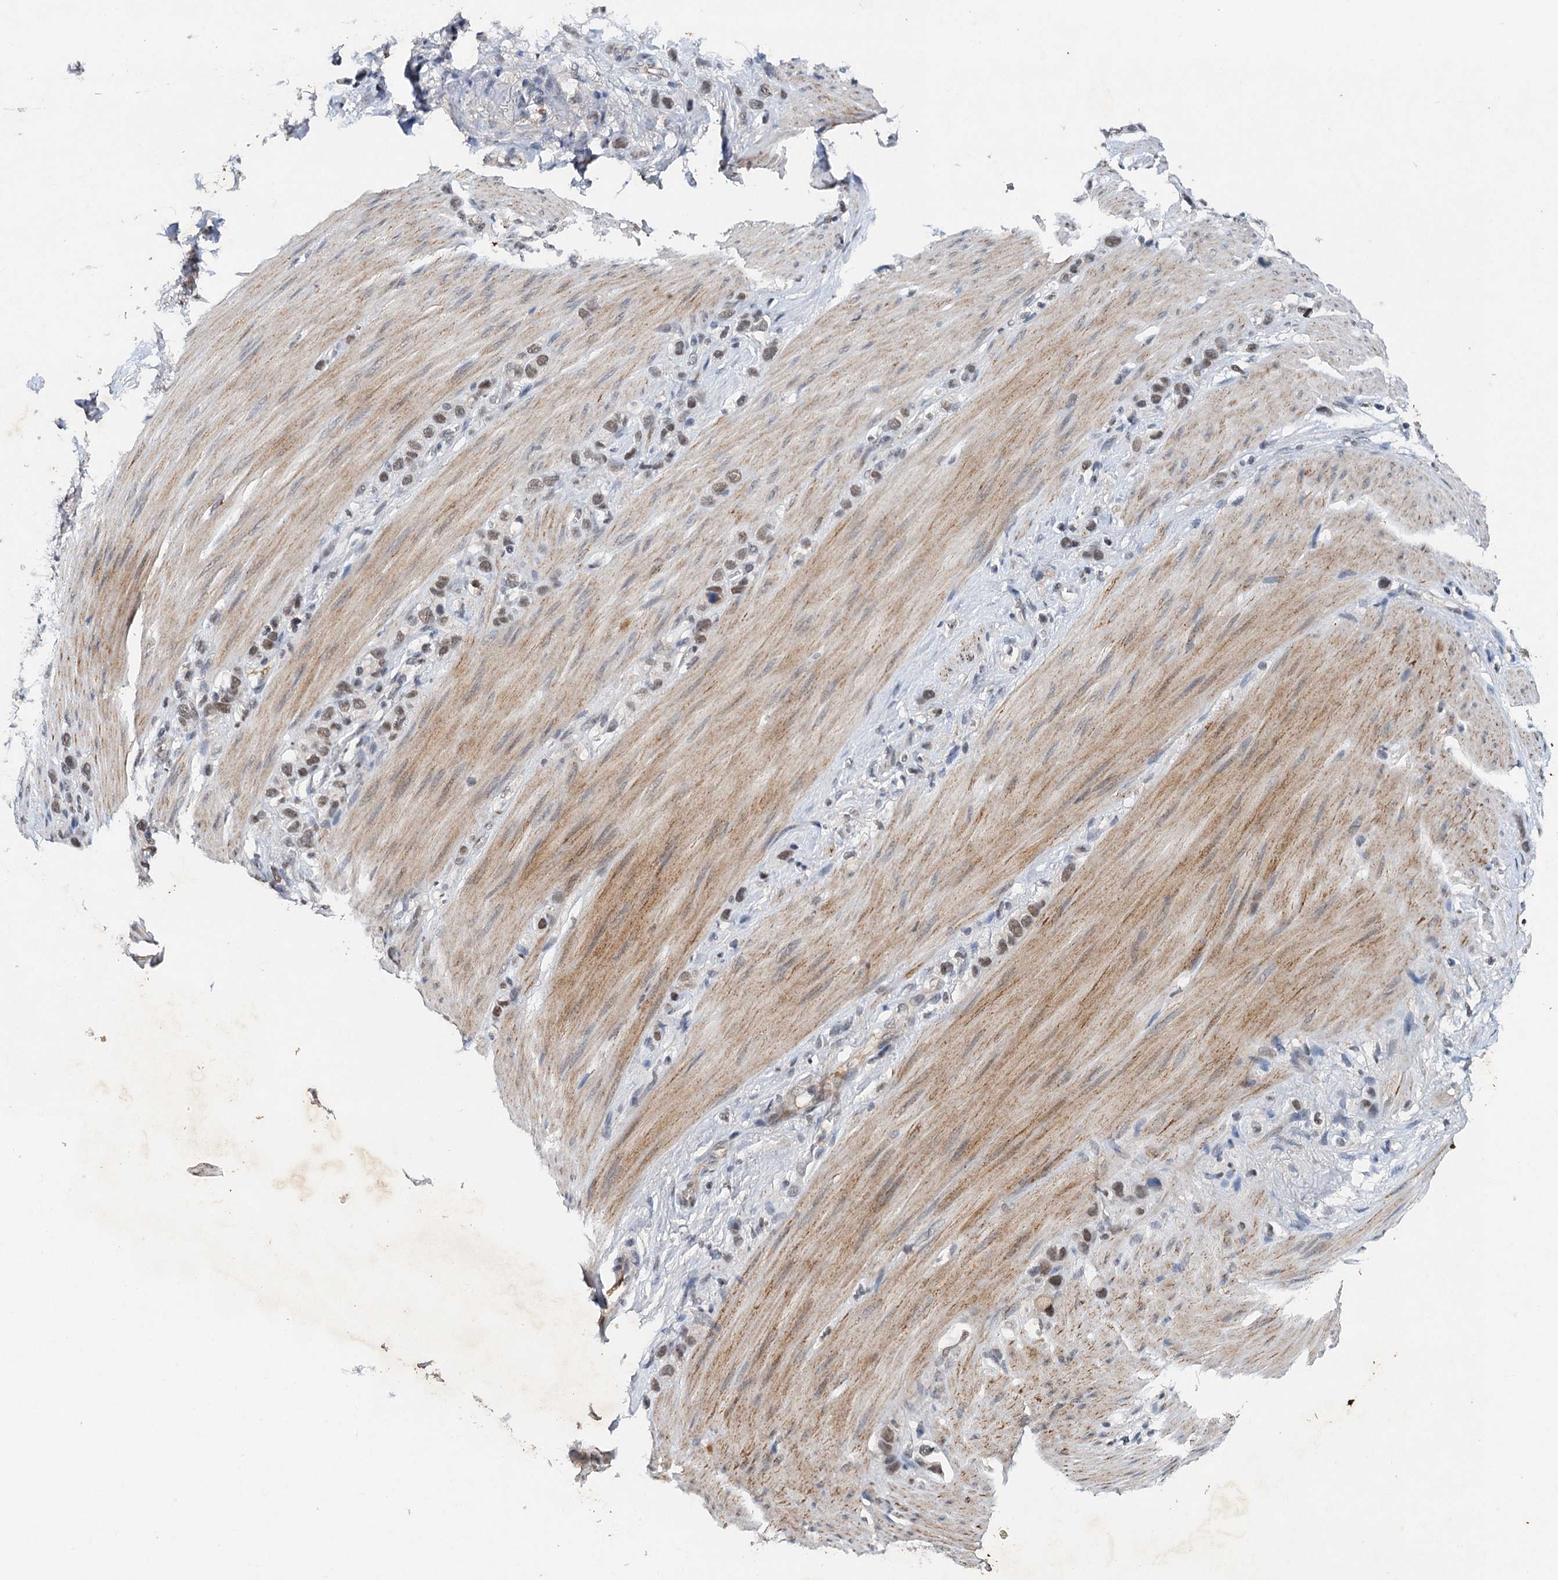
{"staining": {"intensity": "weak", "quantity": "25%-75%", "location": "nuclear"}, "tissue": "stomach cancer", "cell_type": "Tumor cells", "image_type": "cancer", "snomed": [{"axis": "morphology", "description": "Adenocarcinoma, NOS"}, {"axis": "morphology", "description": "Adenocarcinoma, High grade"}, {"axis": "topography", "description": "Stomach, upper"}, {"axis": "topography", "description": "Stomach, lower"}], "caption": "Adenocarcinoma (stomach) stained with a protein marker exhibits weak staining in tumor cells.", "gene": "CSTF3", "patient": {"sex": "female", "age": 65}}